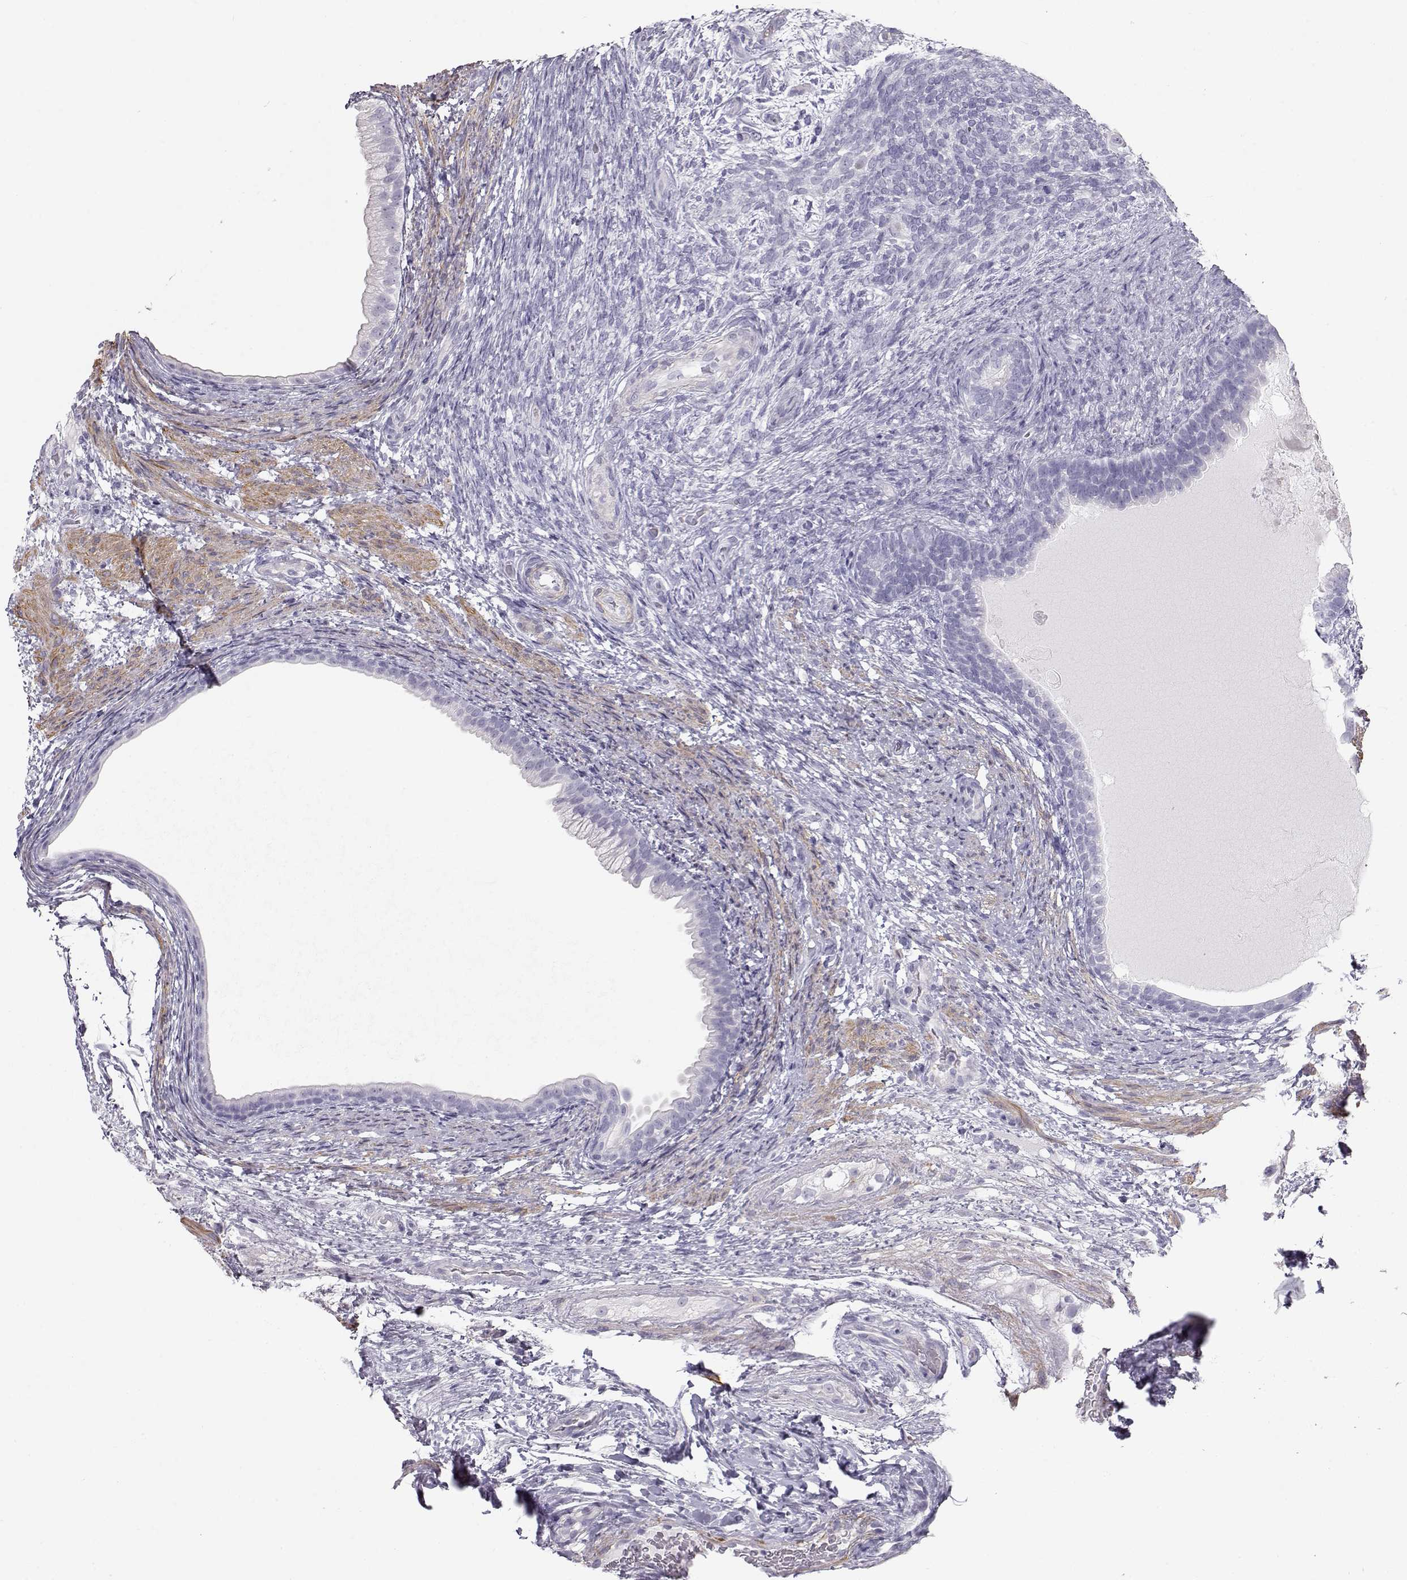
{"staining": {"intensity": "negative", "quantity": "none", "location": "none"}, "tissue": "testis cancer", "cell_type": "Tumor cells", "image_type": "cancer", "snomed": [{"axis": "morphology", "description": "Carcinoma, Embryonal, NOS"}, {"axis": "topography", "description": "Testis"}], "caption": "Protein analysis of testis cancer exhibits no significant positivity in tumor cells.", "gene": "SLITRK3", "patient": {"sex": "male", "age": 24}}